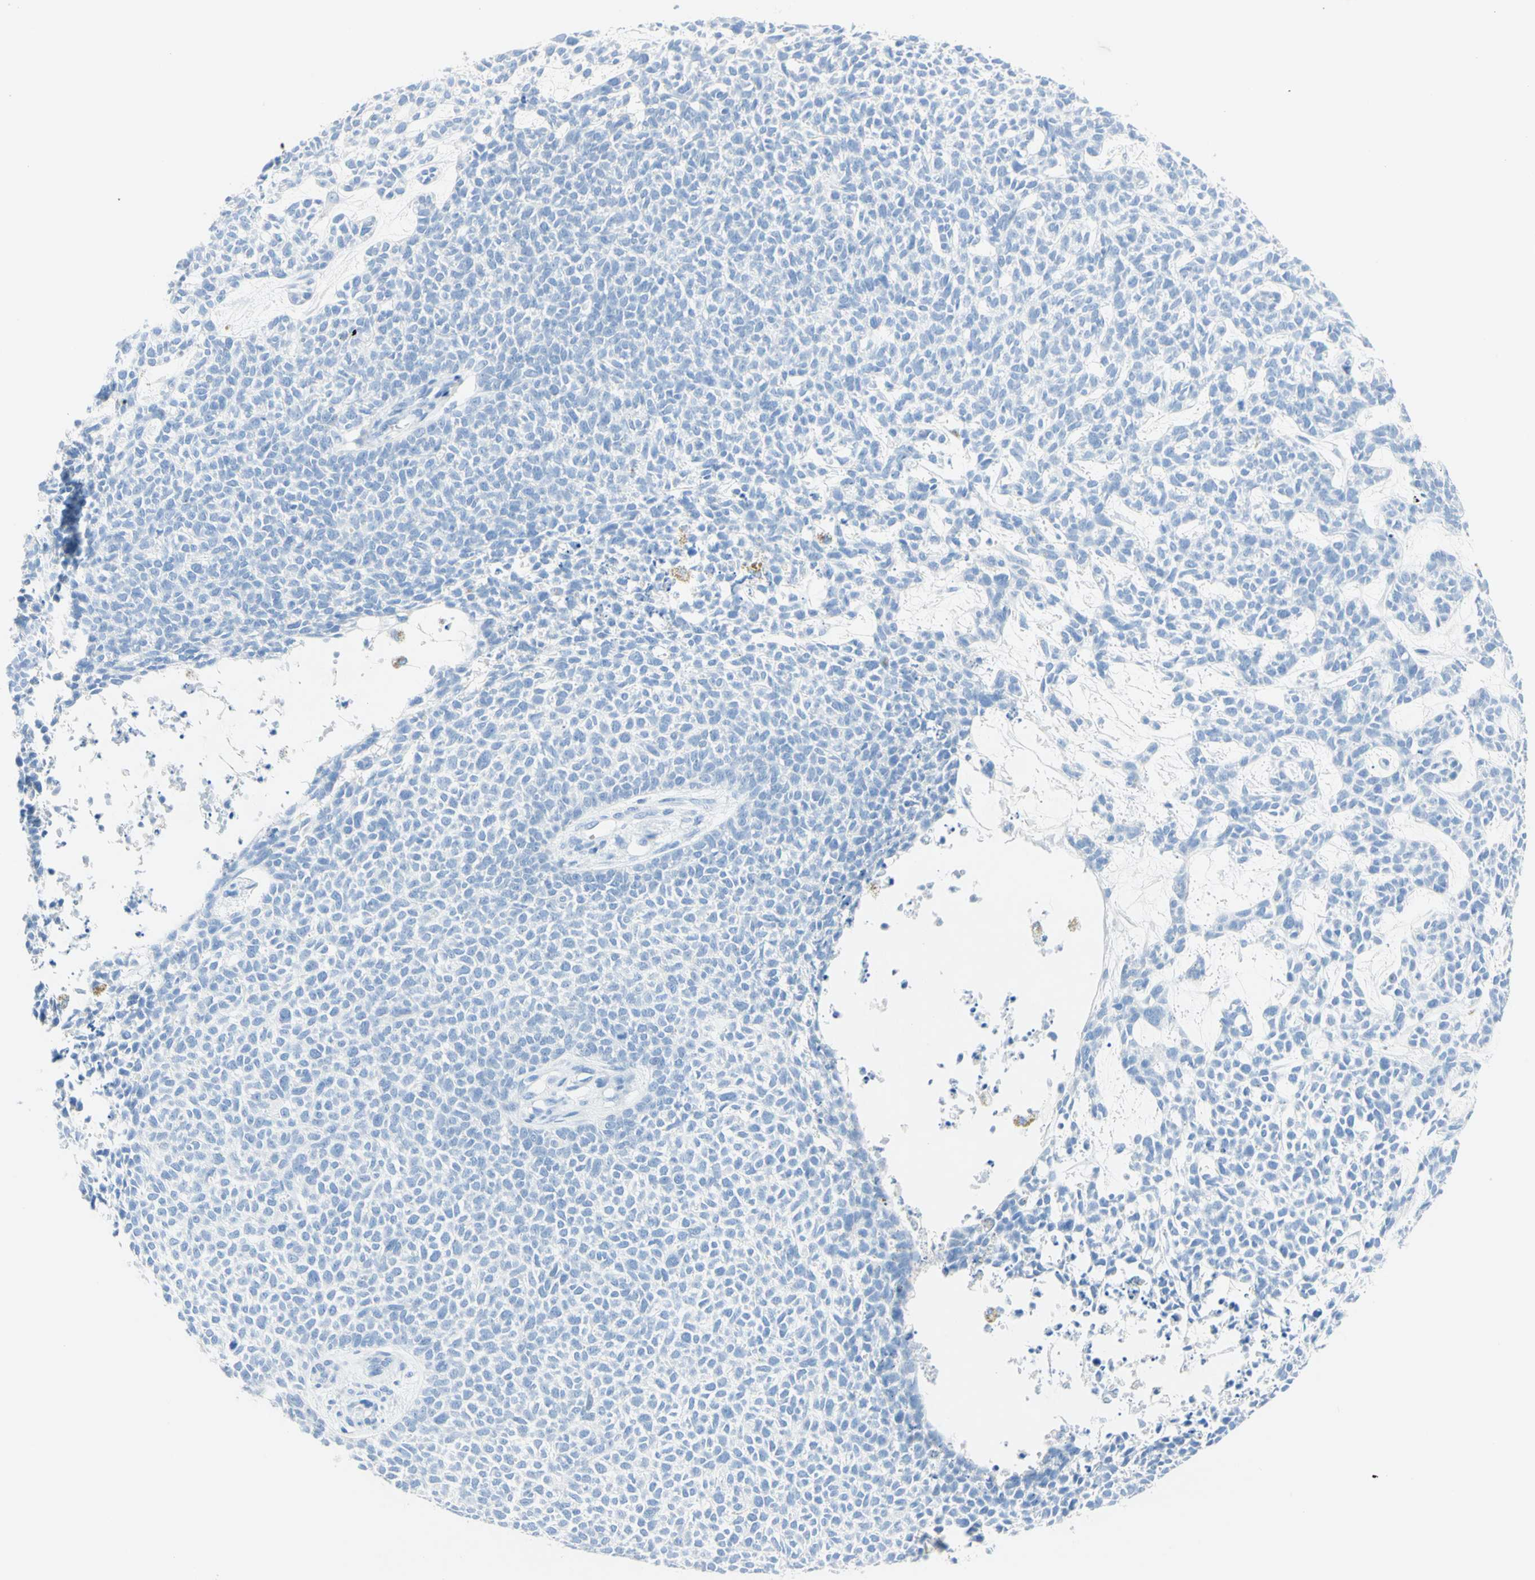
{"staining": {"intensity": "negative", "quantity": "none", "location": "none"}, "tissue": "skin cancer", "cell_type": "Tumor cells", "image_type": "cancer", "snomed": [{"axis": "morphology", "description": "Basal cell carcinoma"}, {"axis": "topography", "description": "Skin"}], "caption": "There is no significant positivity in tumor cells of skin cancer (basal cell carcinoma). (Brightfield microscopy of DAB immunohistochemistry (IHC) at high magnification).", "gene": "IL6ST", "patient": {"sex": "female", "age": 84}}